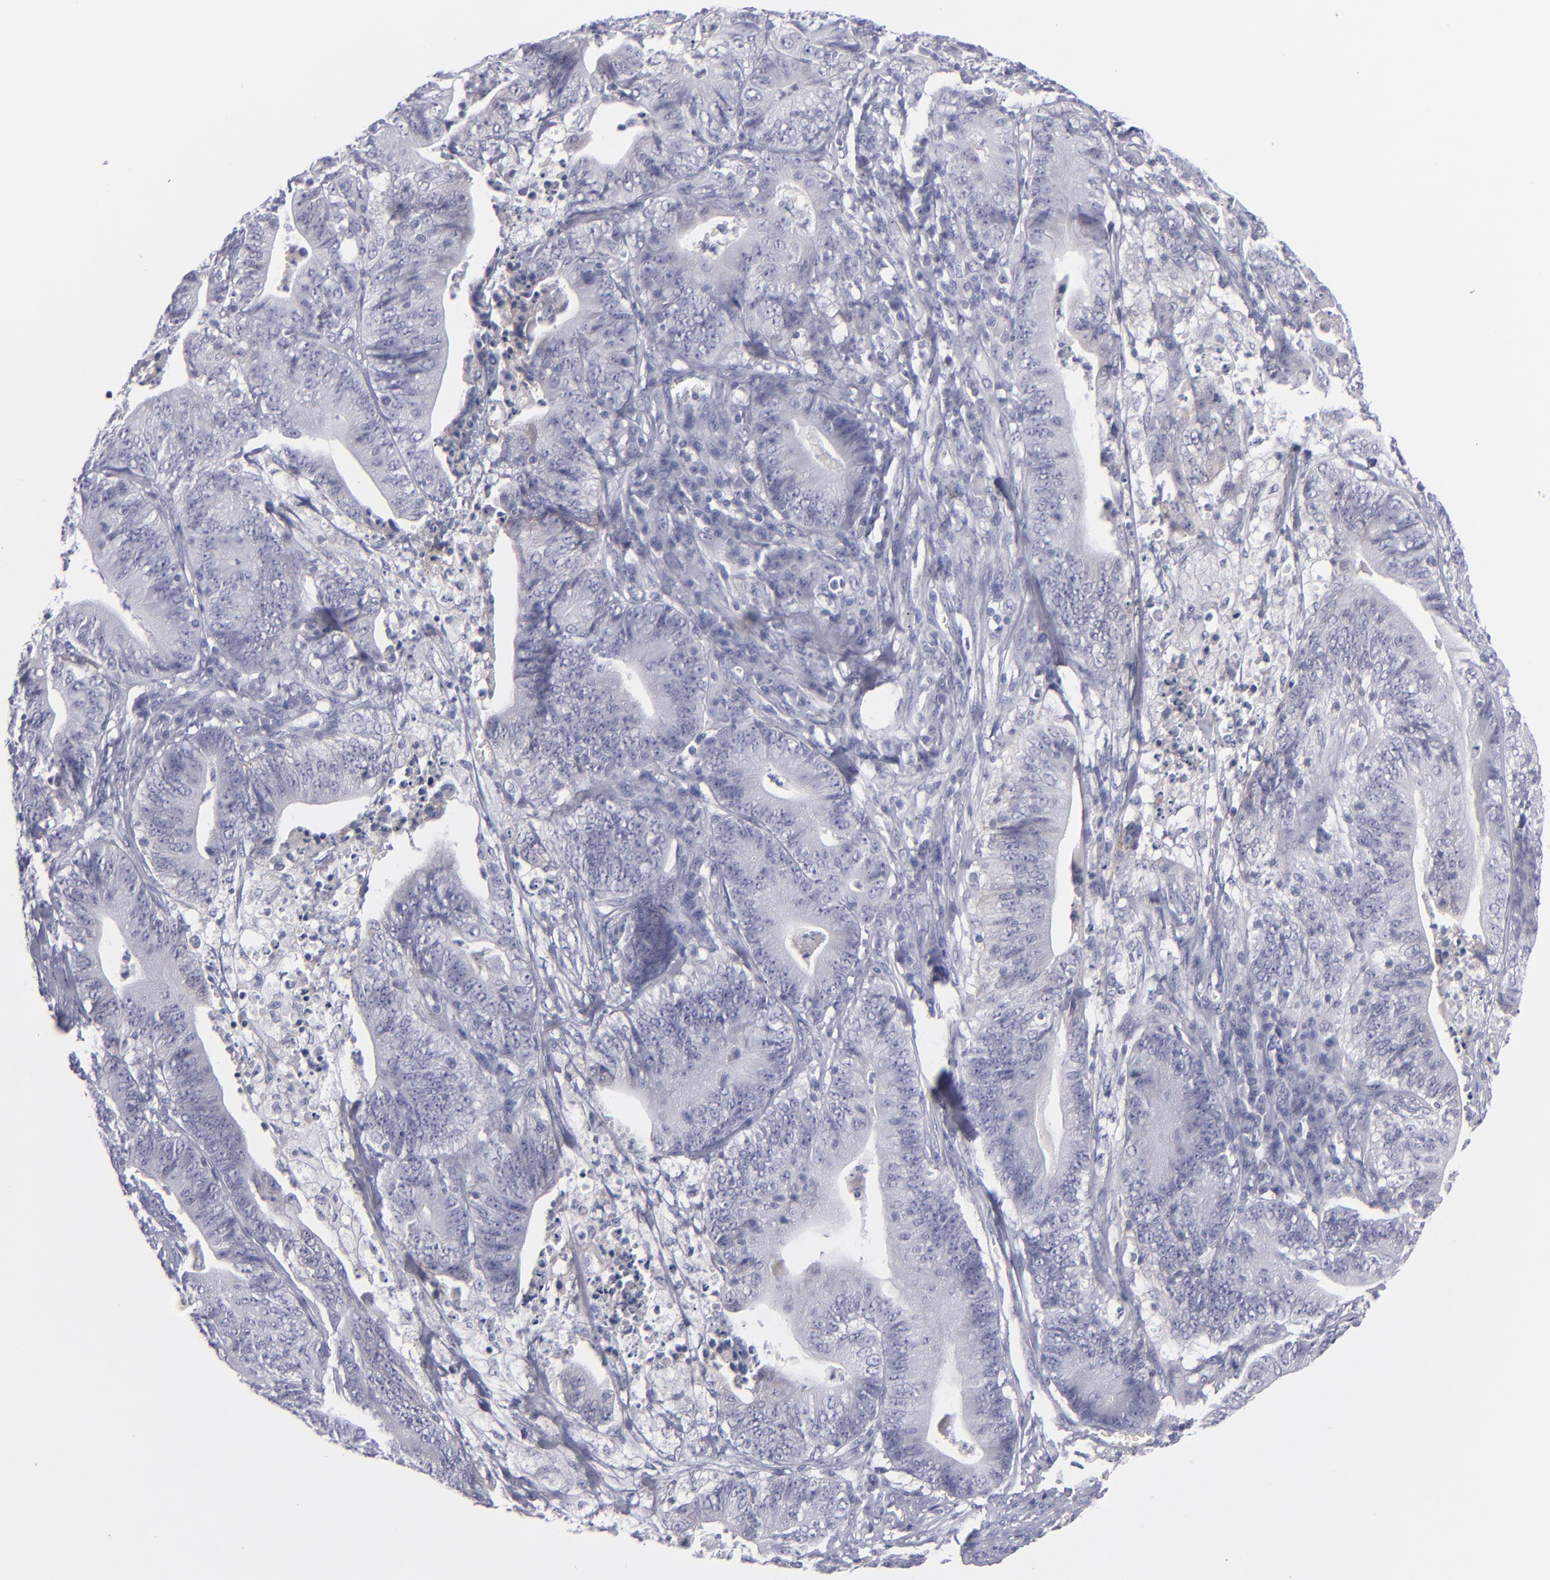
{"staining": {"intensity": "negative", "quantity": "none", "location": "none"}, "tissue": "stomach cancer", "cell_type": "Tumor cells", "image_type": "cancer", "snomed": [{"axis": "morphology", "description": "Adenocarcinoma, NOS"}, {"axis": "topography", "description": "Stomach, lower"}], "caption": "Immunohistochemistry (IHC) micrograph of neoplastic tissue: human stomach adenocarcinoma stained with DAB shows no significant protein expression in tumor cells.", "gene": "ITGB4", "patient": {"sex": "female", "age": 86}}